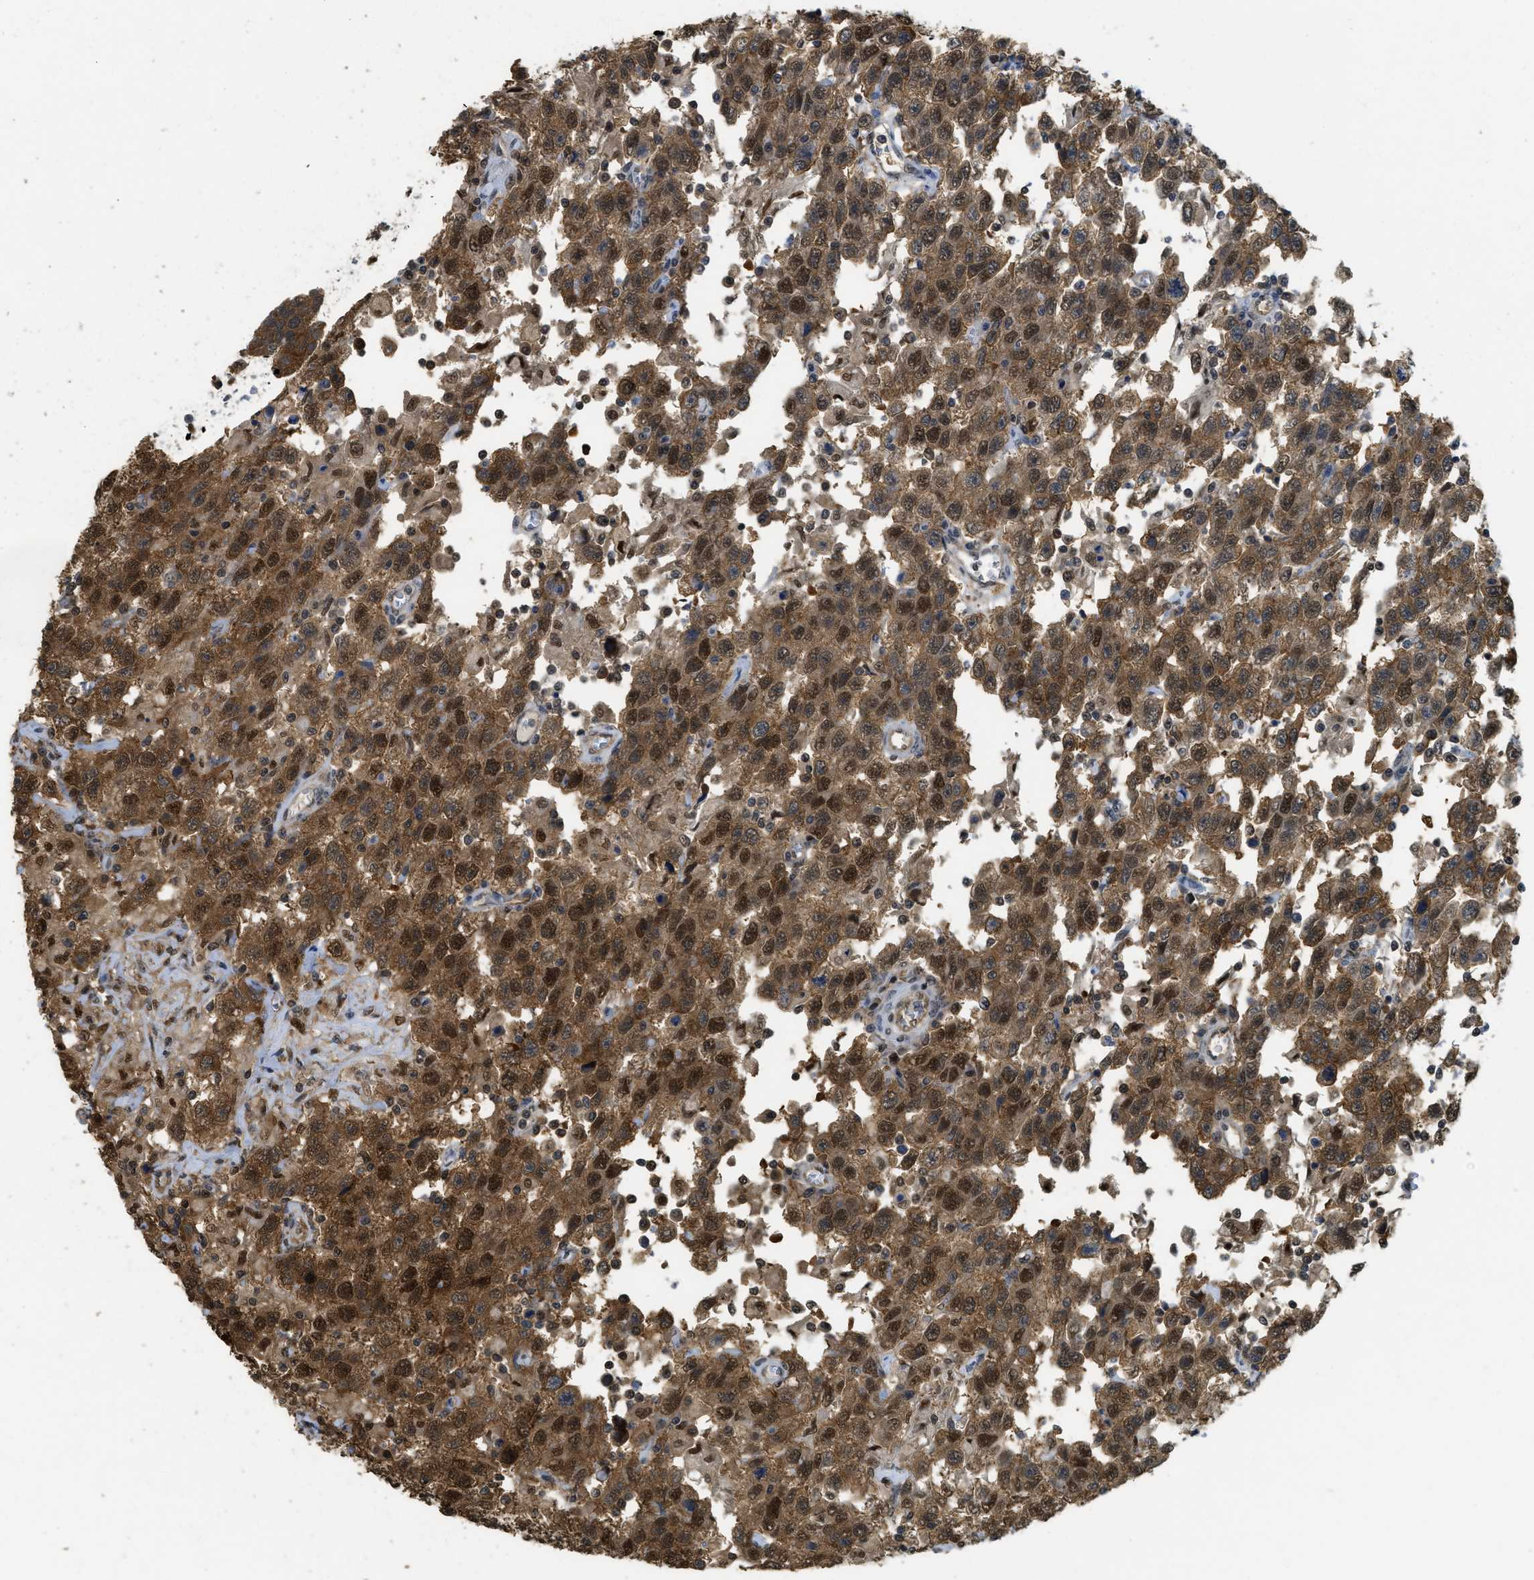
{"staining": {"intensity": "moderate", "quantity": ">75%", "location": "cytoplasmic/membranous,nuclear"}, "tissue": "testis cancer", "cell_type": "Tumor cells", "image_type": "cancer", "snomed": [{"axis": "morphology", "description": "Seminoma, NOS"}, {"axis": "topography", "description": "Testis"}], "caption": "Immunohistochemical staining of seminoma (testis) displays moderate cytoplasmic/membranous and nuclear protein staining in approximately >75% of tumor cells.", "gene": "PSMC5", "patient": {"sex": "male", "age": 41}}